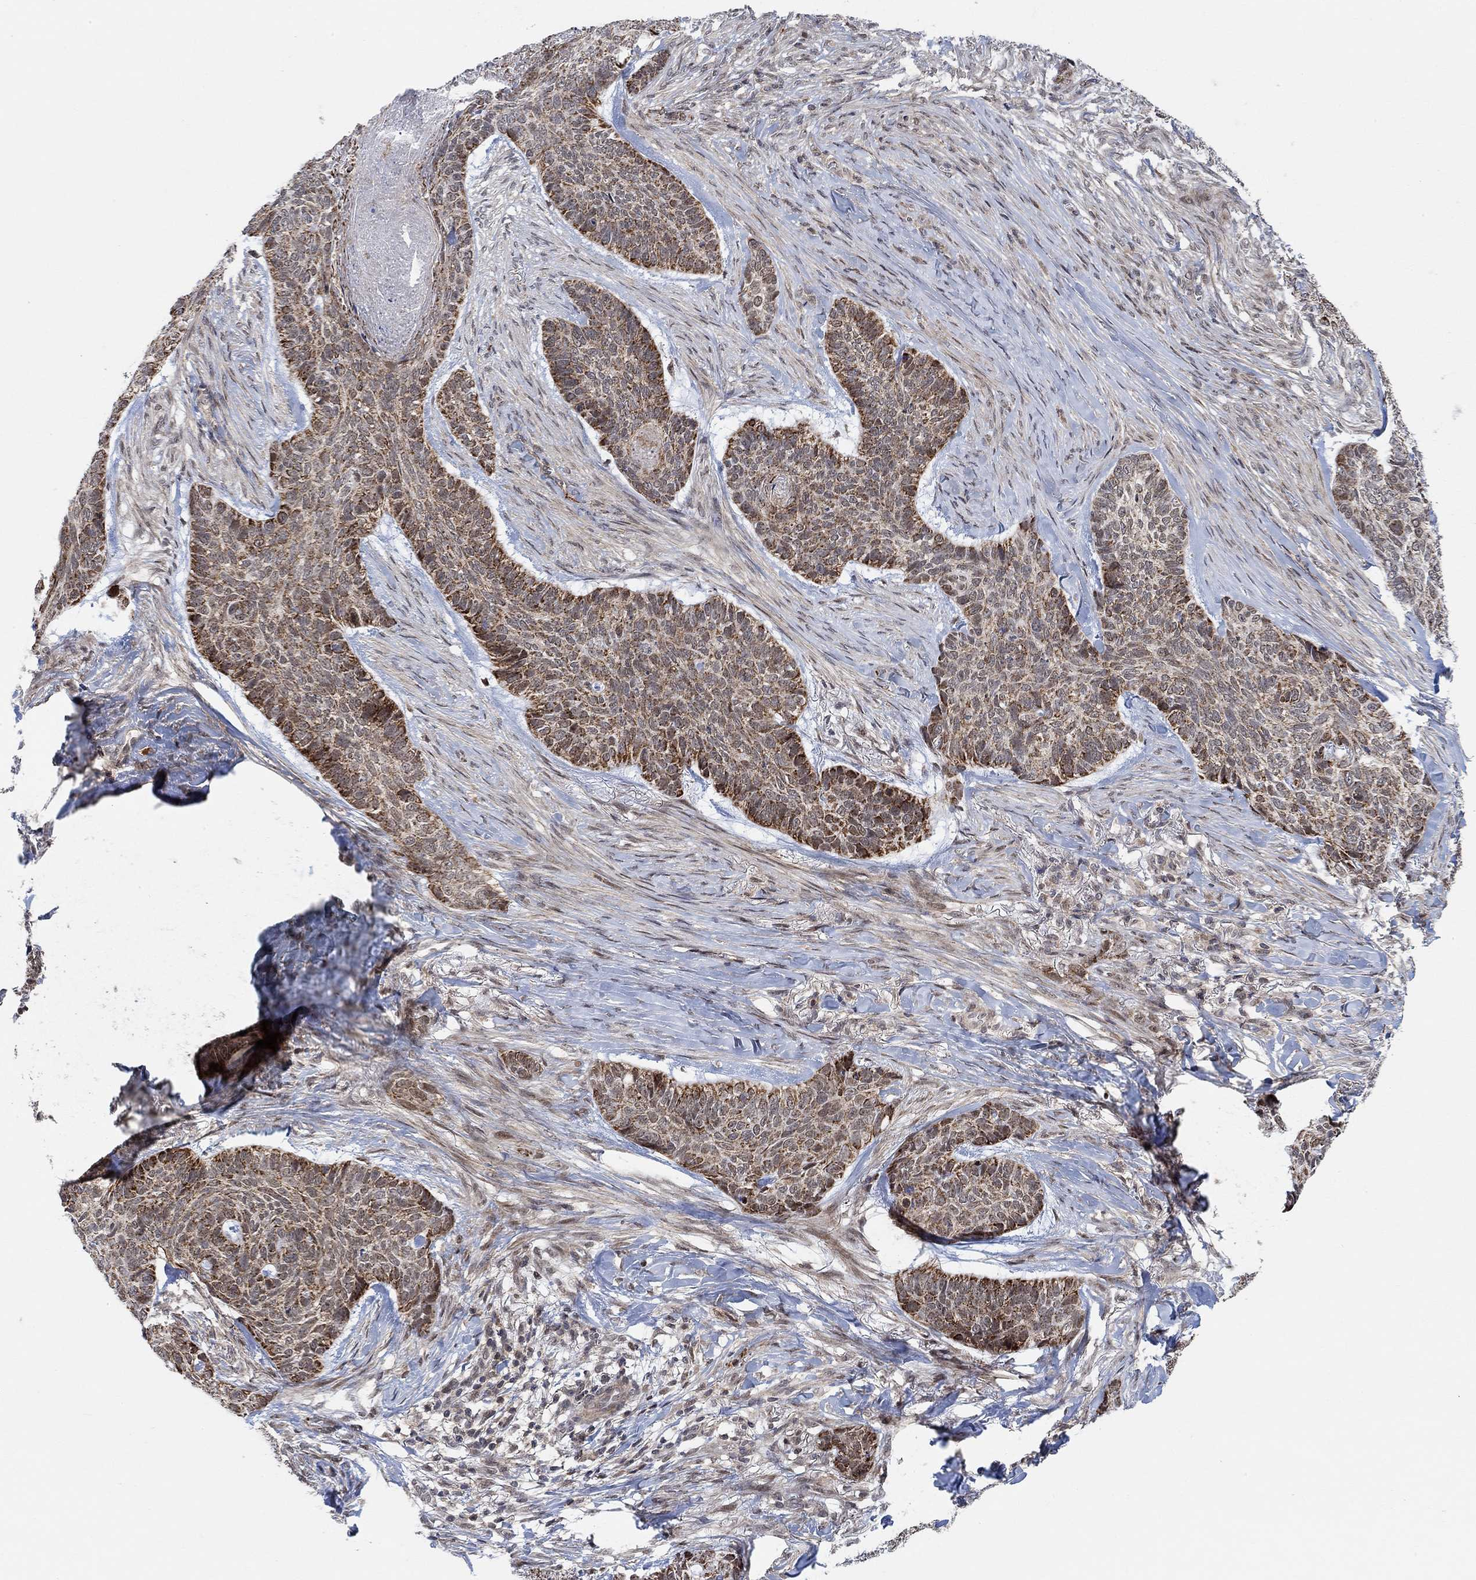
{"staining": {"intensity": "moderate", "quantity": ">75%", "location": "cytoplasmic/membranous"}, "tissue": "skin cancer", "cell_type": "Tumor cells", "image_type": "cancer", "snomed": [{"axis": "morphology", "description": "Basal cell carcinoma"}, {"axis": "topography", "description": "Skin"}], "caption": "Immunohistochemical staining of human skin basal cell carcinoma reveals medium levels of moderate cytoplasmic/membranous staining in about >75% of tumor cells. (Stains: DAB in brown, nuclei in blue, Microscopy: brightfield microscopy at high magnification).", "gene": "PWWP2B", "patient": {"sex": "female", "age": 69}}